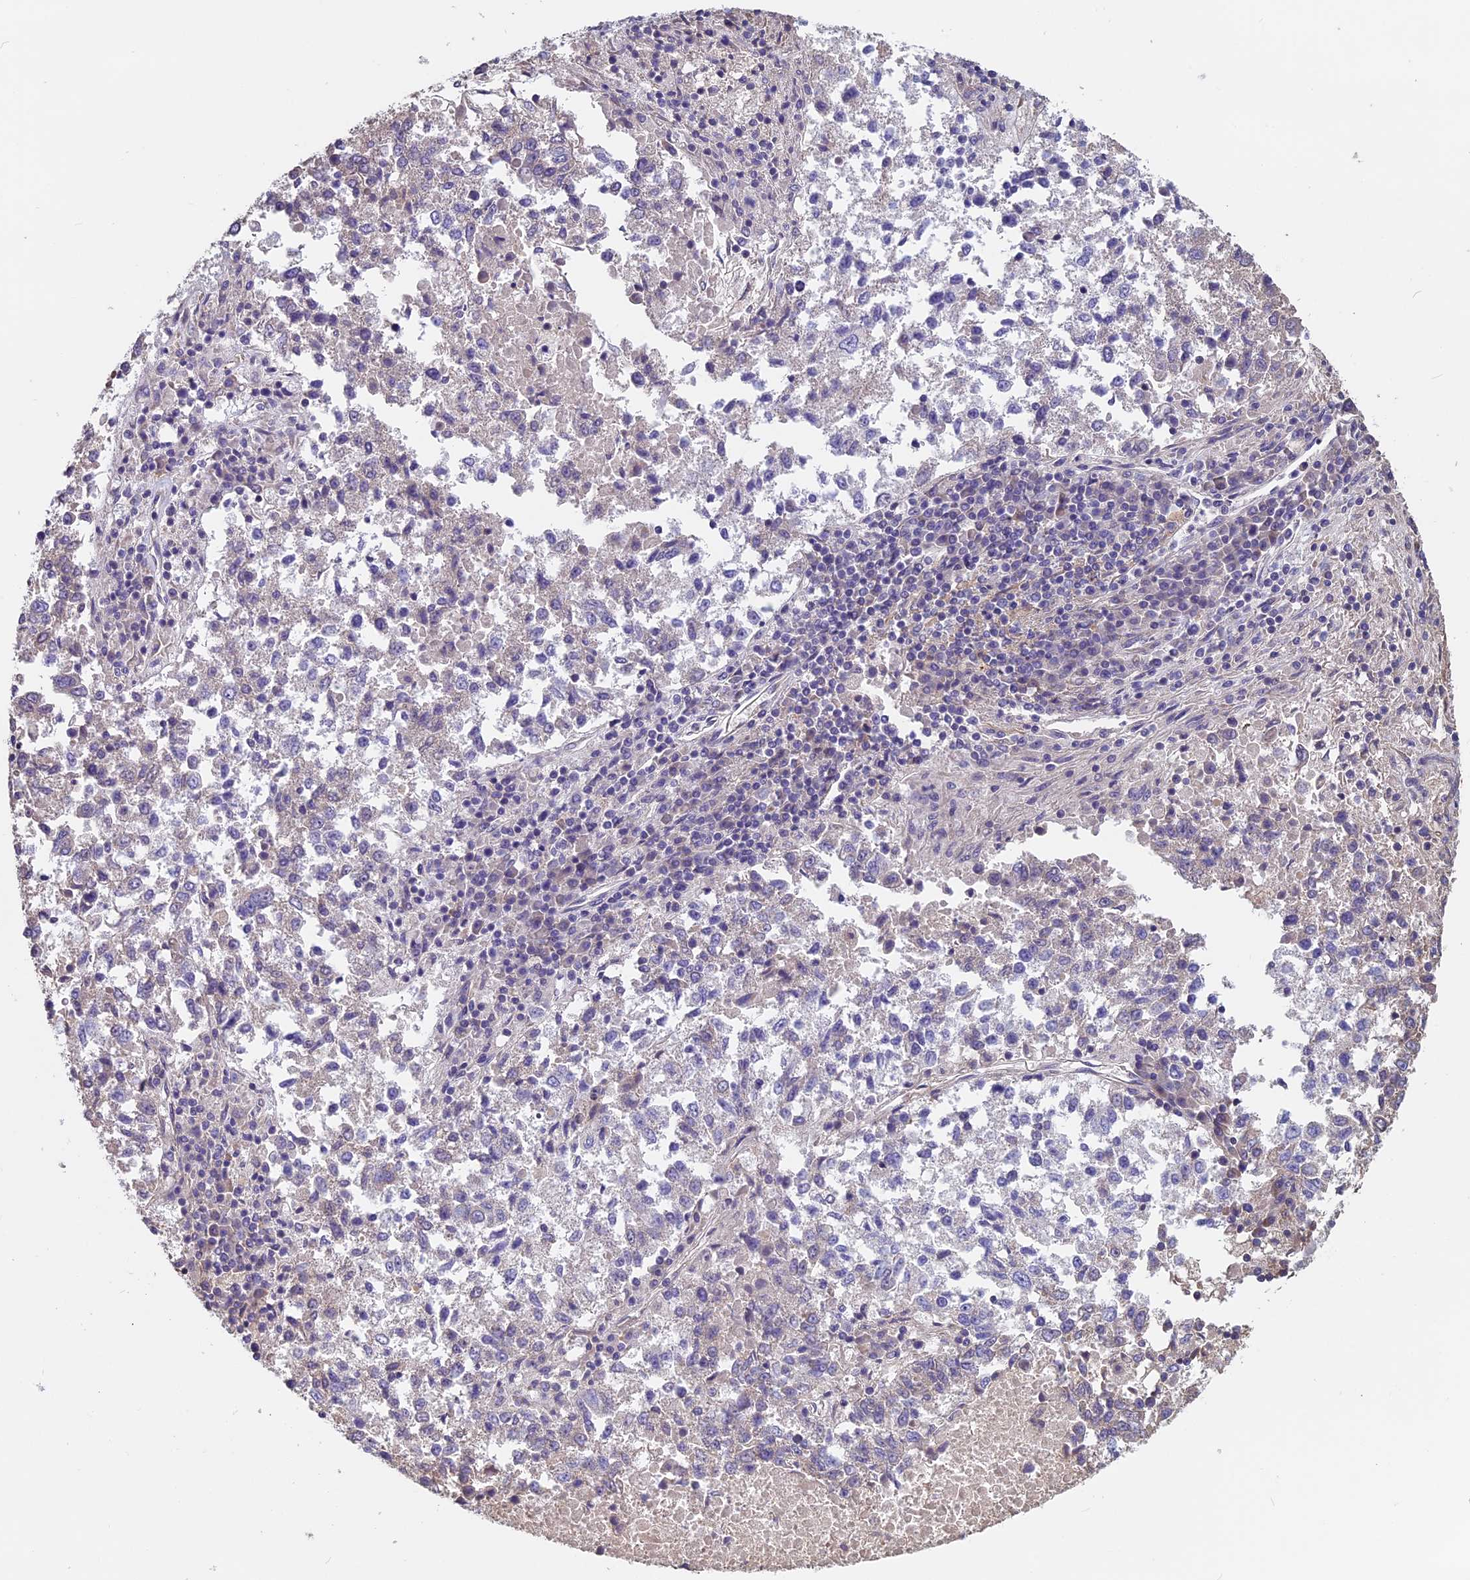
{"staining": {"intensity": "negative", "quantity": "none", "location": "none"}, "tissue": "lung cancer", "cell_type": "Tumor cells", "image_type": "cancer", "snomed": [{"axis": "morphology", "description": "Squamous cell carcinoma, NOS"}, {"axis": "topography", "description": "Lung"}], "caption": "DAB (3,3'-diaminobenzidine) immunohistochemical staining of squamous cell carcinoma (lung) shows no significant staining in tumor cells. Brightfield microscopy of IHC stained with DAB (brown) and hematoxylin (blue), captured at high magnification.", "gene": "CCDC153", "patient": {"sex": "male", "age": 73}}